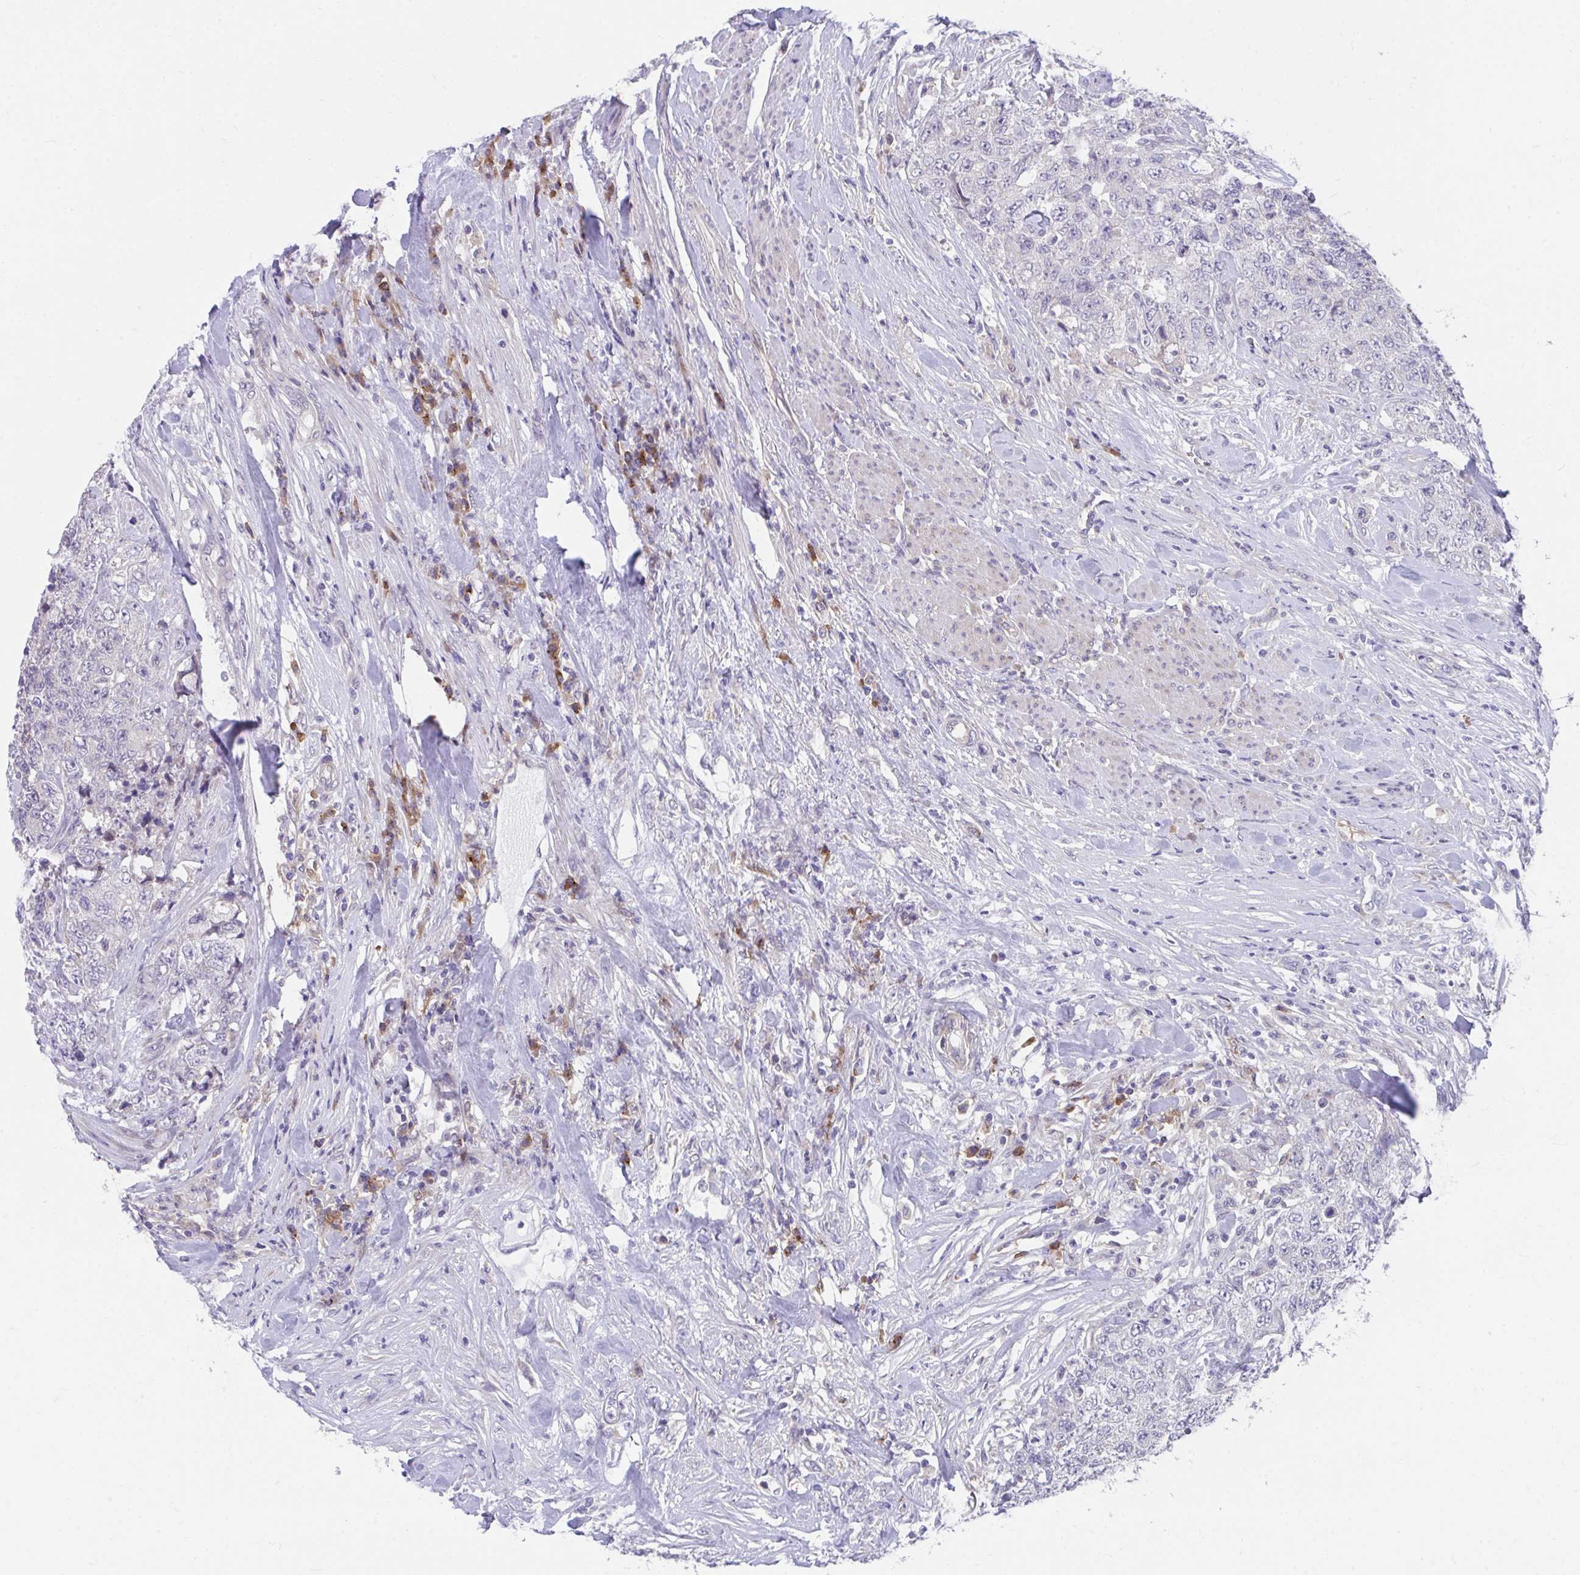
{"staining": {"intensity": "negative", "quantity": "none", "location": "none"}, "tissue": "urothelial cancer", "cell_type": "Tumor cells", "image_type": "cancer", "snomed": [{"axis": "morphology", "description": "Urothelial carcinoma, High grade"}, {"axis": "topography", "description": "Urinary bladder"}], "caption": "A histopathology image of urothelial cancer stained for a protein shows no brown staining in tumor cells.", "gene": "SLAMF7", "patient": {"sex": "female", "age": 78}}